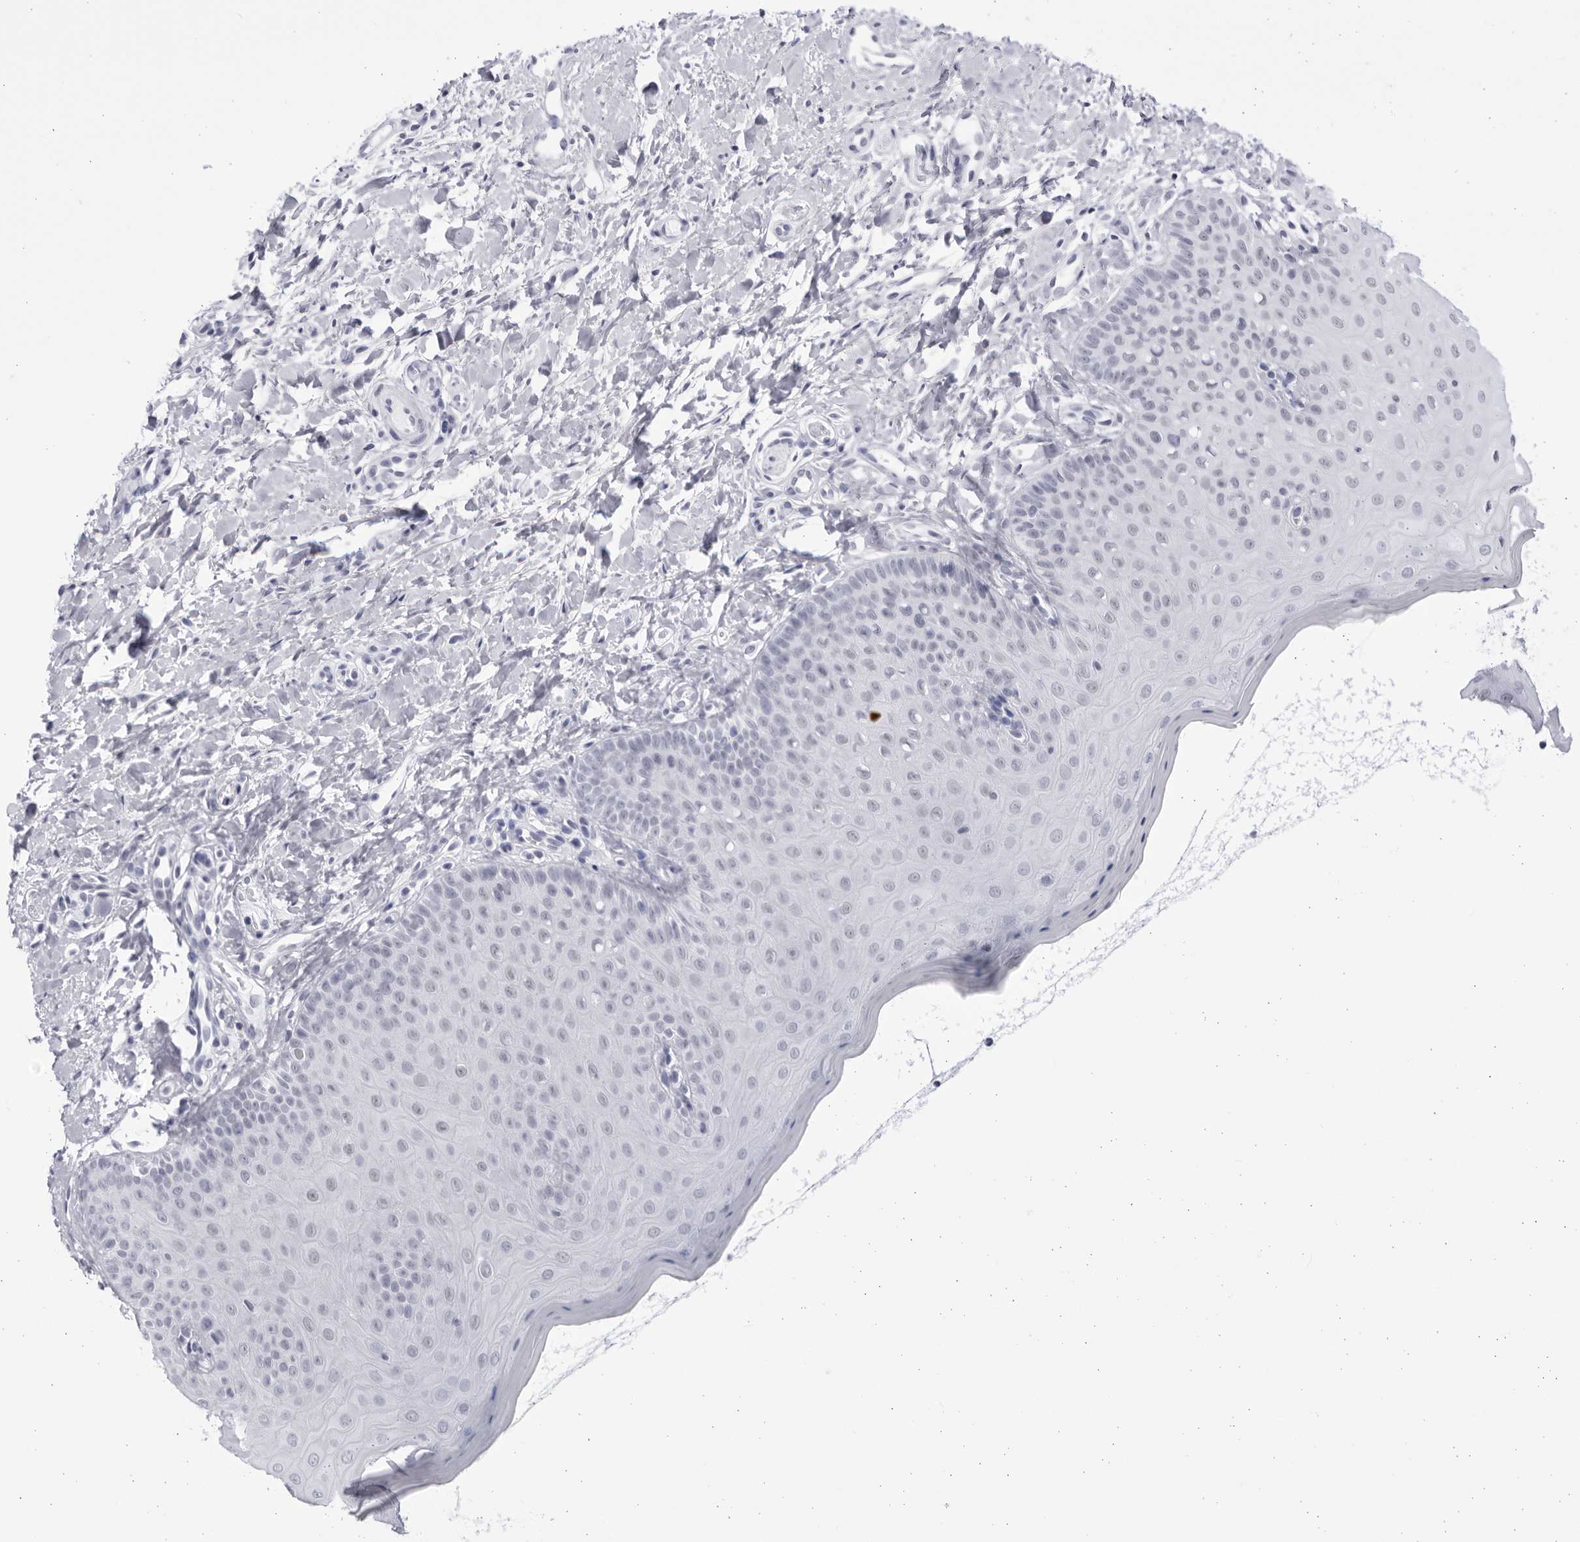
{"staining": {"intensity": "negative", "quantity": "none", "location": "none"}, "tissue": "oral mucosa", "cell_type": "Squamous epithelial cells", "image_type": "normal", "snomed": [{"axis": "morphology", "description": "Normal tissue, NOS"}, {"axis": "topography", "description": "Oral tissue"}], "caption": "The micrograph demonstrates no significant staining in squamous epithelial cells of oral mucosa.", "gene": "CCDC181", "patient": {"sex": "female", "age": 31}}